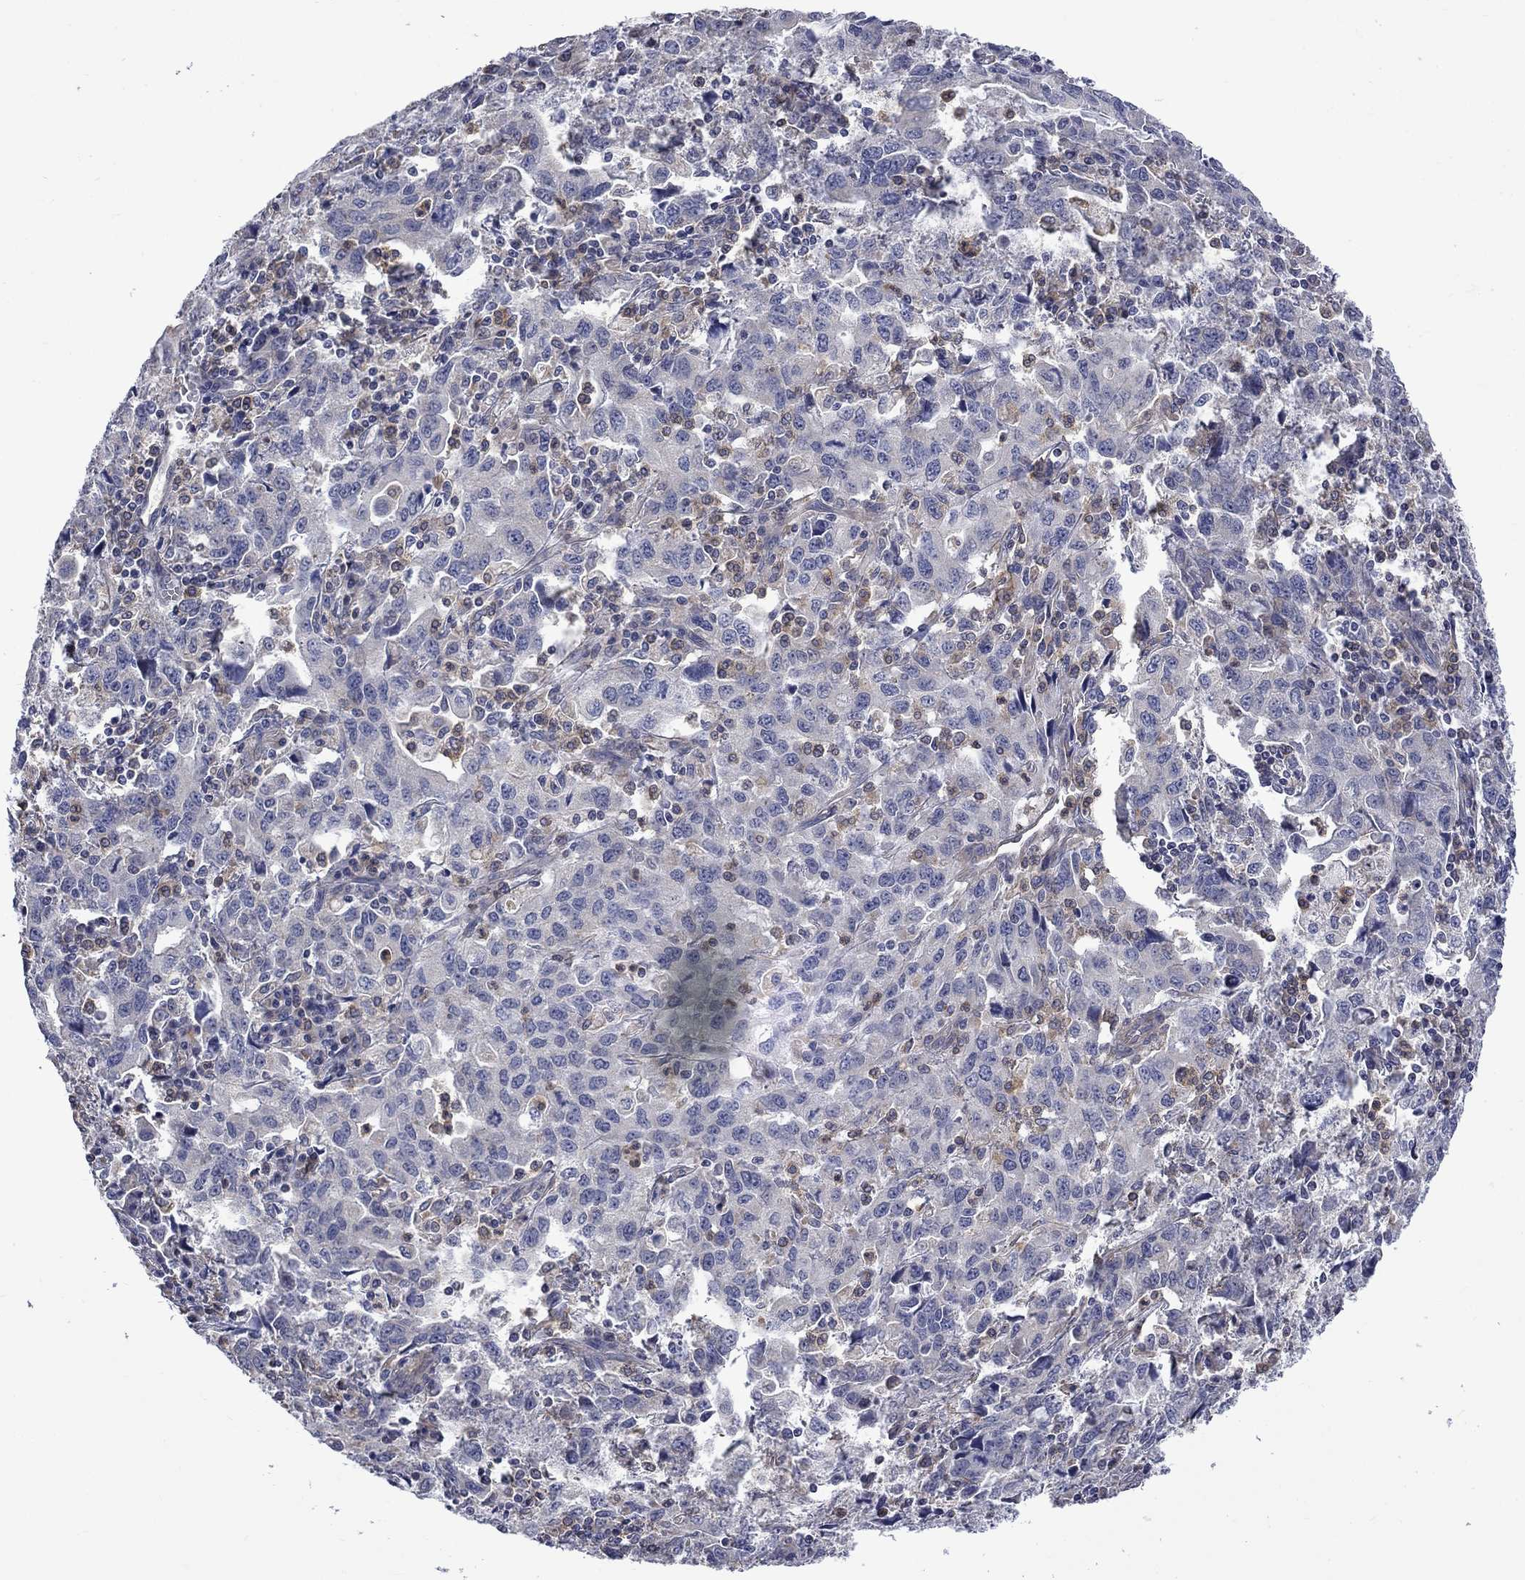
{"staining": {"intensity": "negative", "quantity": "none", "location": "none"}, "tissue": "stomach cancer", "cell_type": "Tumor cells", "image_type": "cancer", "snomed": [{"axis": "morphology", "description": "Adenocarcinoma, NOS"}, {"axis": "topography", "description": "Stomach, upper"}], "caption": "IHC image of neoplastic tissue: human adenocarcinoma (stomach) stained with DAB exhibits no significant protein positivity in tumor cells.", "gene": "CAMKK2", "patient": {"sex": "male", "age": 85}}